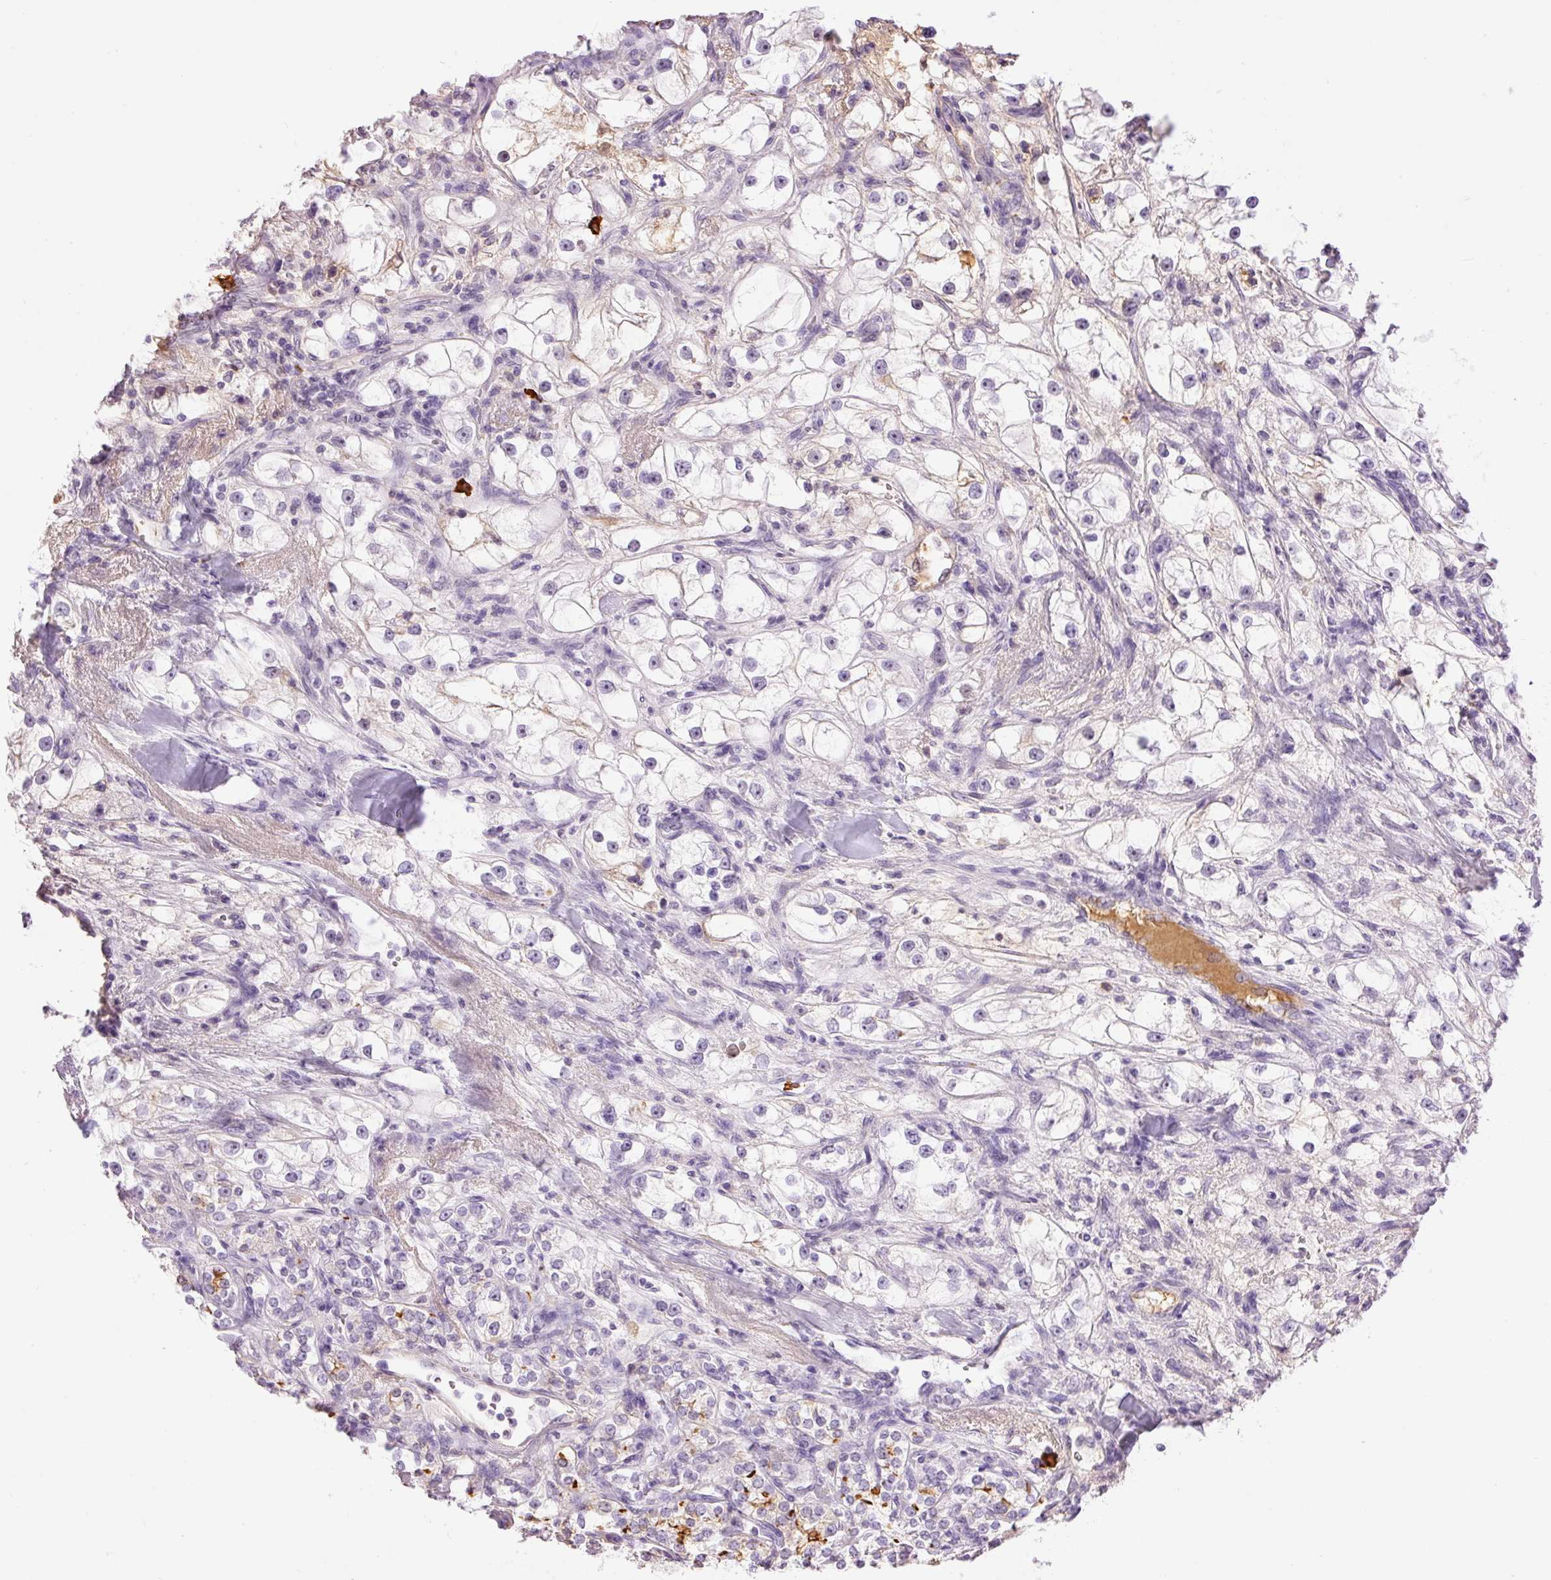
{"staining": {"intensity": "weak", "quantity": "<25%", "location": "cytoplasmic/membranous"}, "tissue": "renal cancer", "cell_type": "Tumor cells", "image_type": "cancer", "snomed": [{"axis": "morphology", "description": "Adenocarcinoma, NOS"}, {"axis": "topography", "description": "Kidney"}], "caption": "Immunohistochemistry of human renal cancer (adenocarcinoma) exhibits no expression in tumor cells. Nuclei are stained in blue.", "gene": "PRPF38B", "patient": {"sex": "male", "age": 77}}